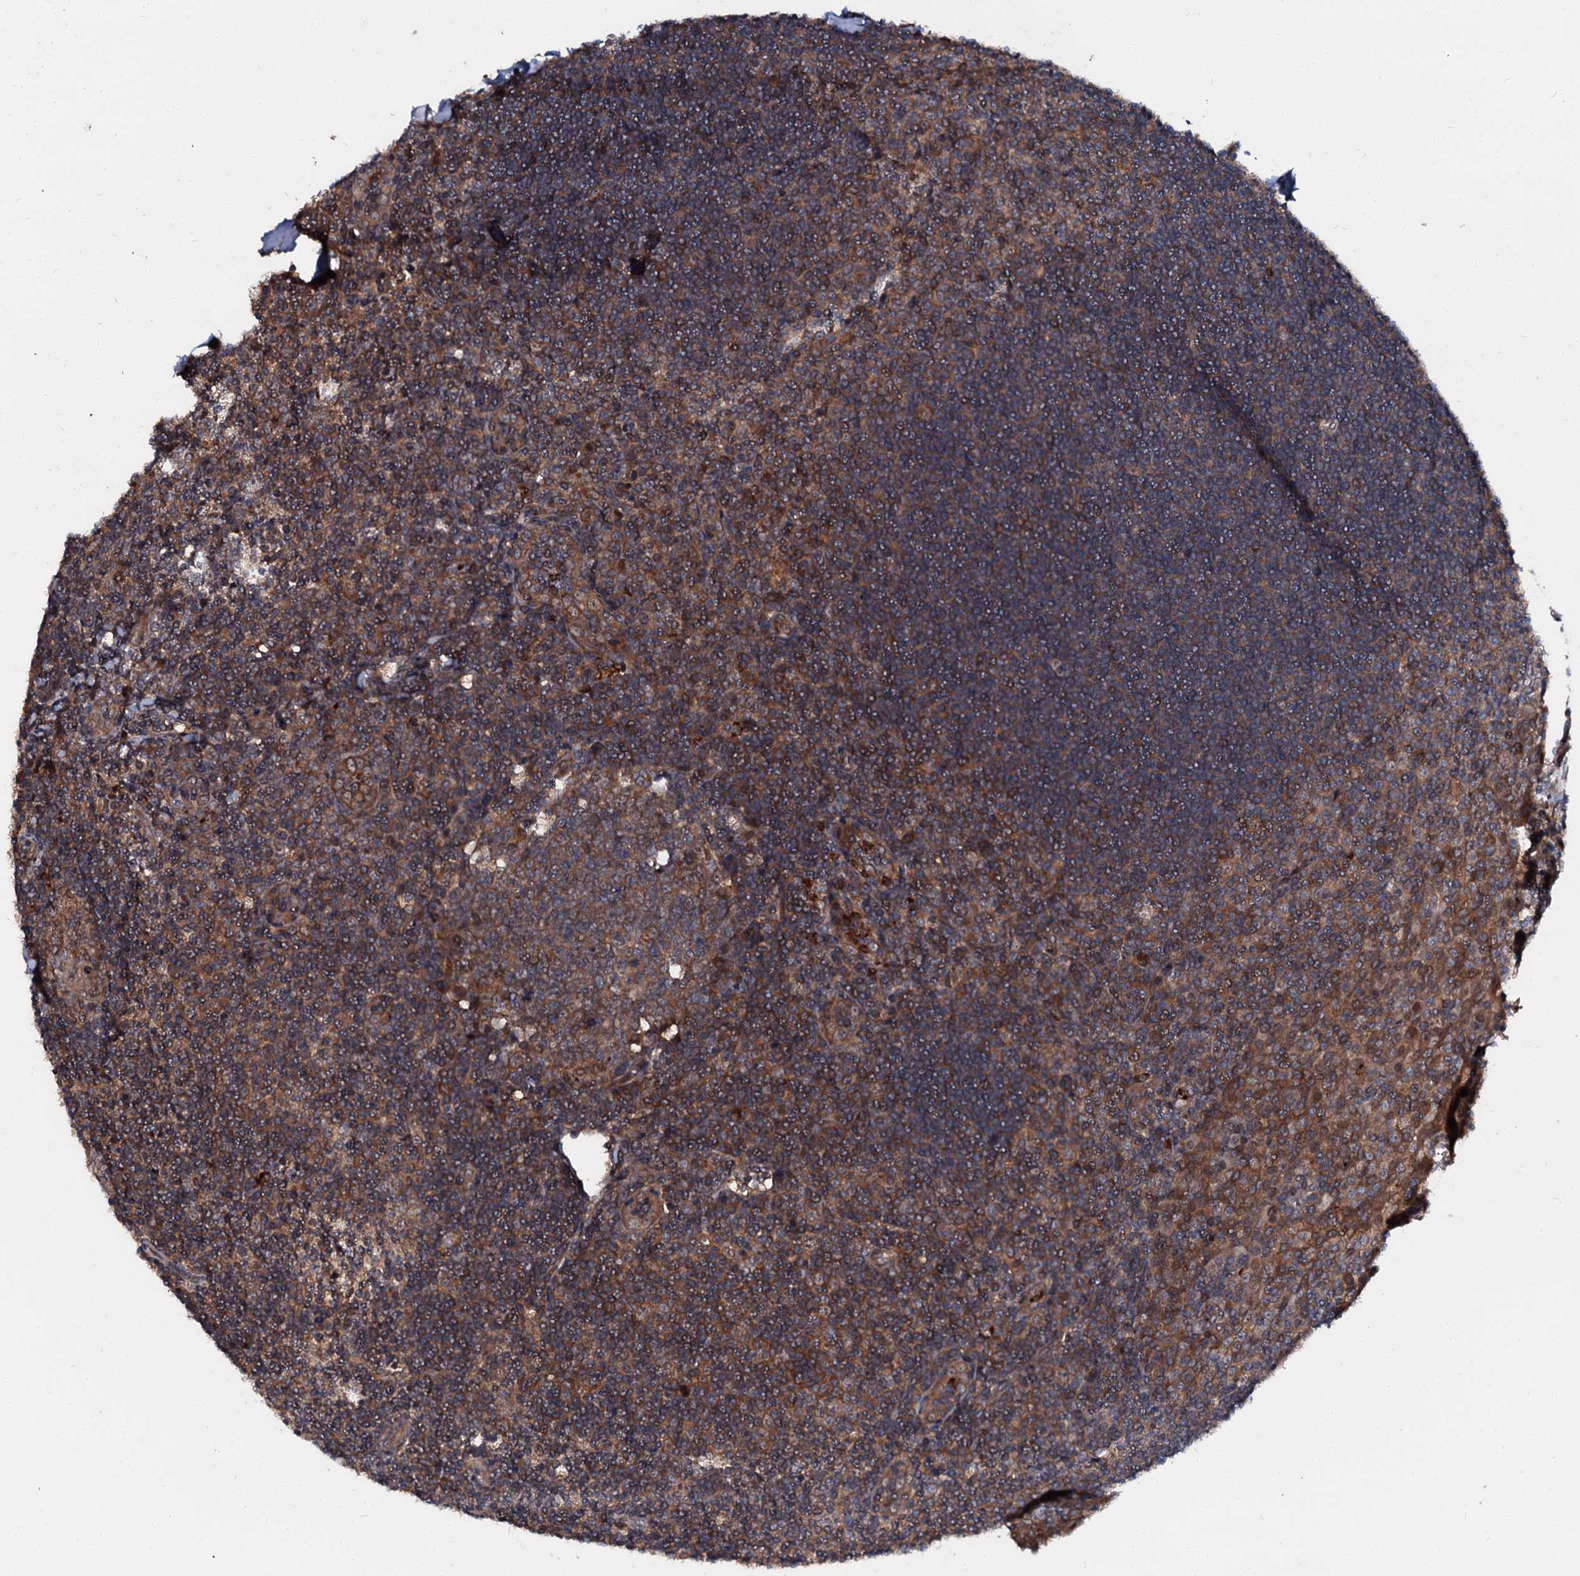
{"staining": {"intensity": "moderate", "quantity": "25%-75%", "location": "cytoplasmic/membranous"}, "tissue": "tonsil", "cell_type": "Germinal center cells", "image_type": "normal", "snomed": [{"axis": "morphology", "description": "Normal tissue, NOS"}, {"axis": "topography", "description": "Tonsil"}], "caption": "IHC photomicrograph of benign human tonsil stained for a protein (brown), which exhibits medium levels of moderate cytoplasmic/membranous positivity in approximately 25%-75% of germinal center cells.", "gene": "N4BP1", "patient": {"sex": "male", "age": 27}}